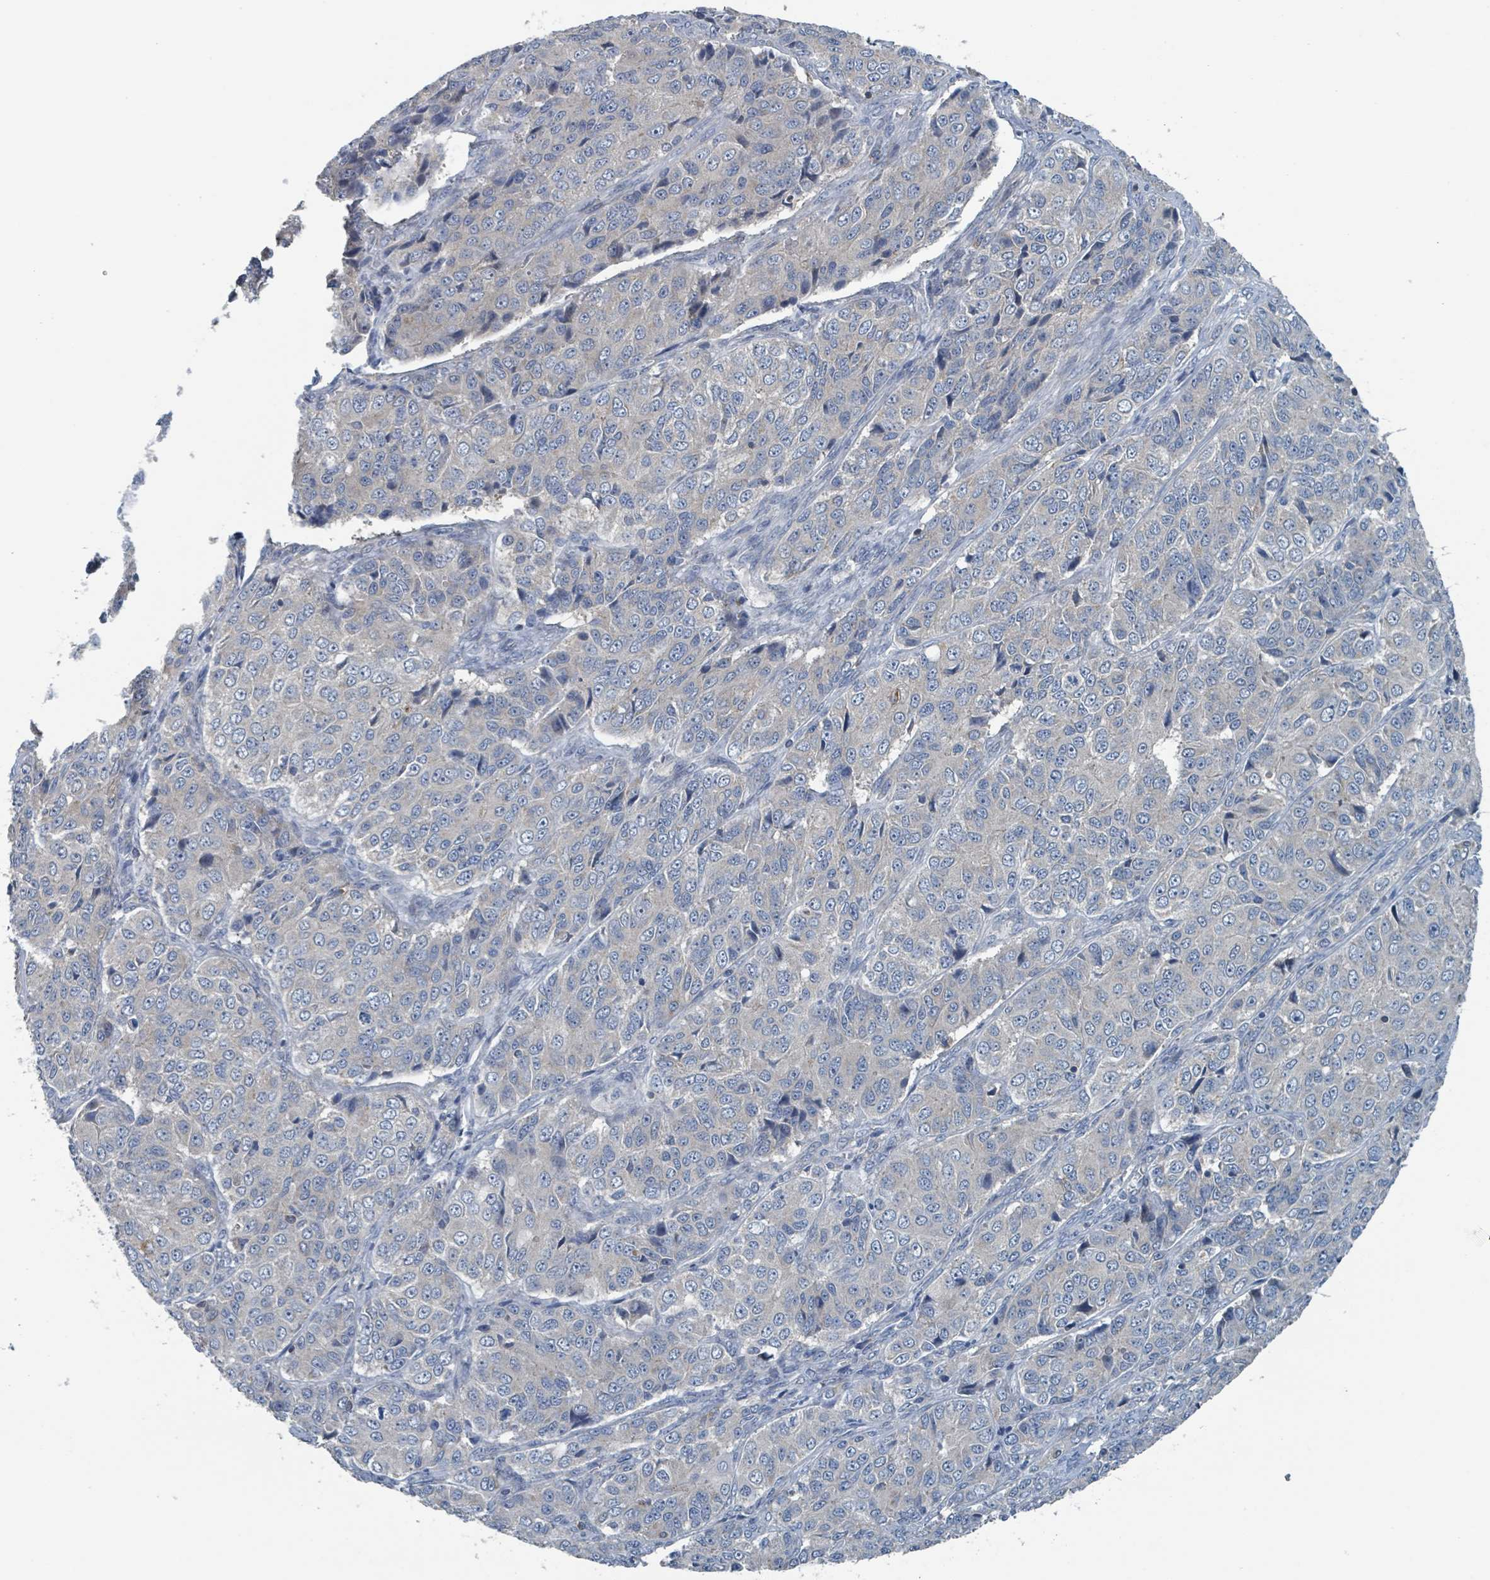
{"staining": {"intensity": "negative", "quantity": "none", "location": "none"}, "tissue": "ovarian cancer", "cell_type": "Tumor cells", "image_type": "cancer", "snomed": [{"axis": "morphology", "description": "Carcinoma, endometroid"}, {"axis": "topography", "description": "Ovary"}], "caption": "Protein analysis of ovarian cancer displays no significant expression in tumor cells.", "gene": "ACBD4", "patient": {"sex": "female", "age": 51}}